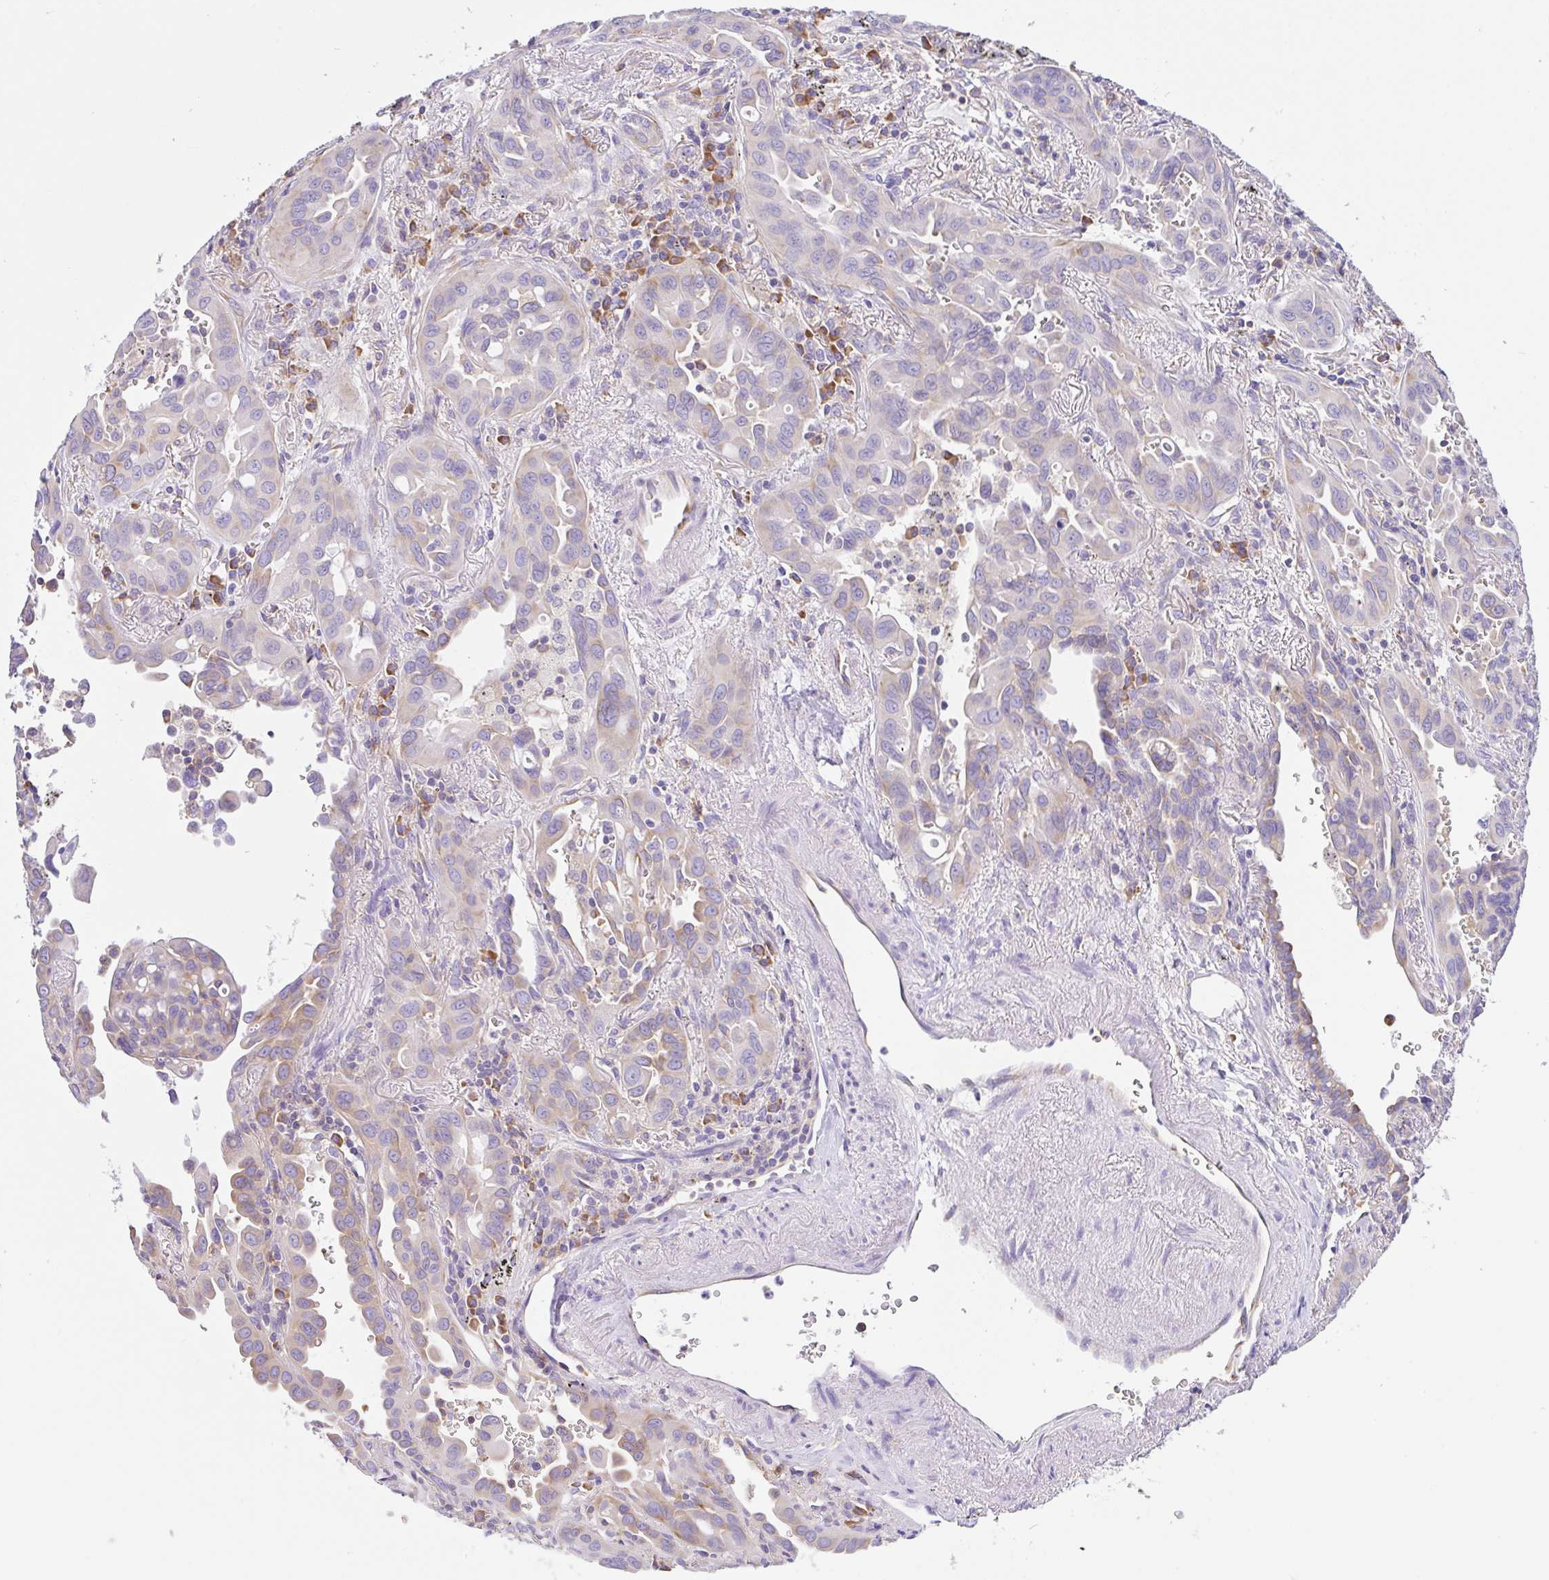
{"staining": {"intensity": "moderate", "quantity": "25%-75%", "location": "cytoplasmic/membranous"}, "tissue": "lung cancer", "cell_type": "Tumor cells", "image_type": "cancer", "snomed": [{"axis": "morphology", "description": "Adenocarcinoma, NOS"}, {"axis": "topography", "description": "Lung"}], "caption": "The micrograph shows a brown stain indicating the presence of a protein in the cytoplasmic/membranous of tumor cells in lung cancer (adenocarcinoma).", "gene": "GFPT2", "patient": {"sex": "male", "age": 68}}